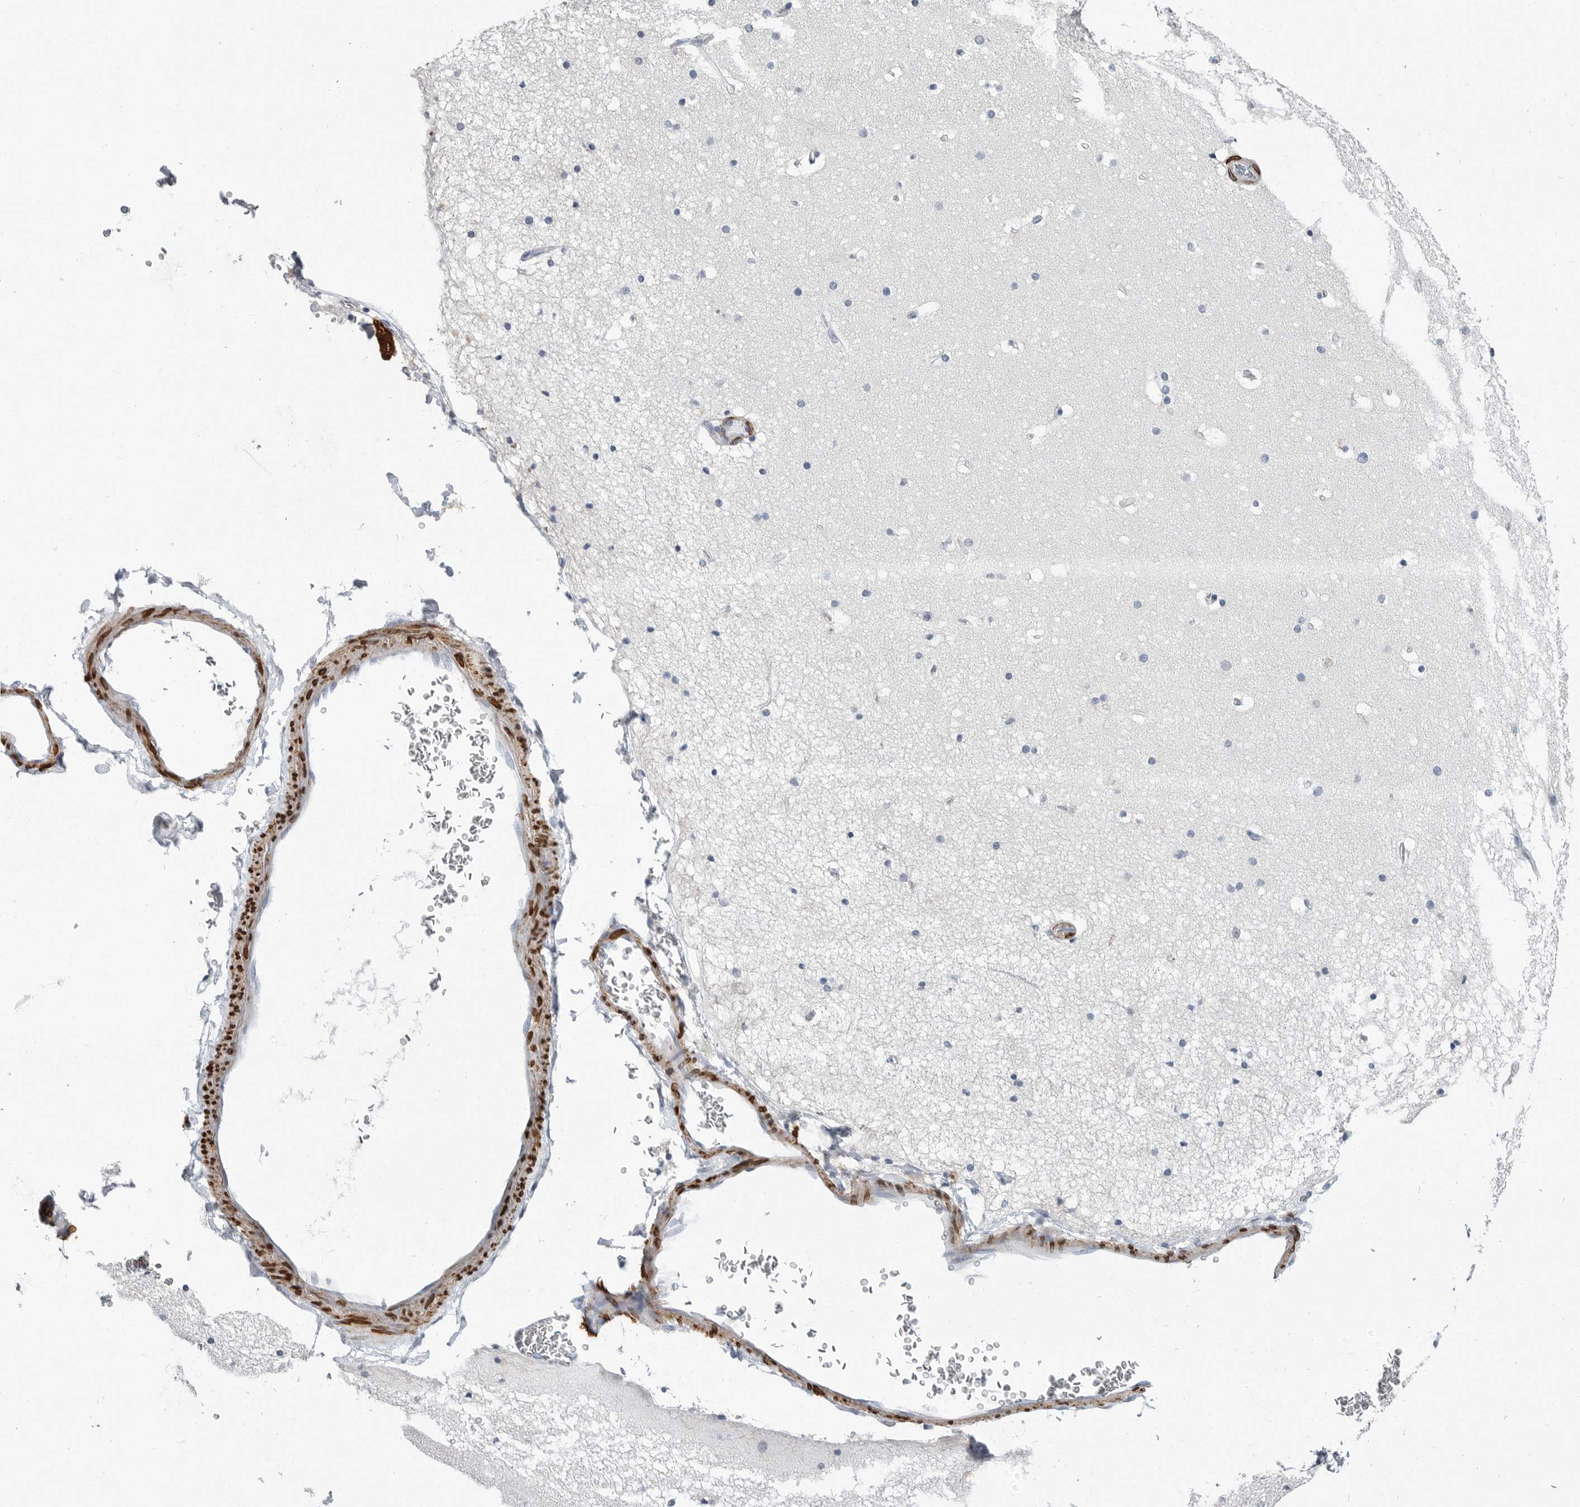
{"staining": {"intensity": "moderate", "quantity": "<25%", "location": "nuclear"}, "tissue": "cerebral cortex", "cell_type": "Endothelial cells", "image_type": "normal", "snomed": [{"axis": "morphology", "description": "Normal tissue, NOS"}, {"axis": "topography", "description": "Cerebral cortex"}], "caption": "A high-resolution image shows immunohistochemistry (IHC) staining of normal cerebral cortex, which demonstrates moderate nuclear positivity in about <25% of endothelial cells. The protein is stained brown, and the nuclei are stained in blue (DAB IHC with brightfield microscopy, high magnification).", "gene": "PLN", "patient": {"sex": "male", "age": 57}}